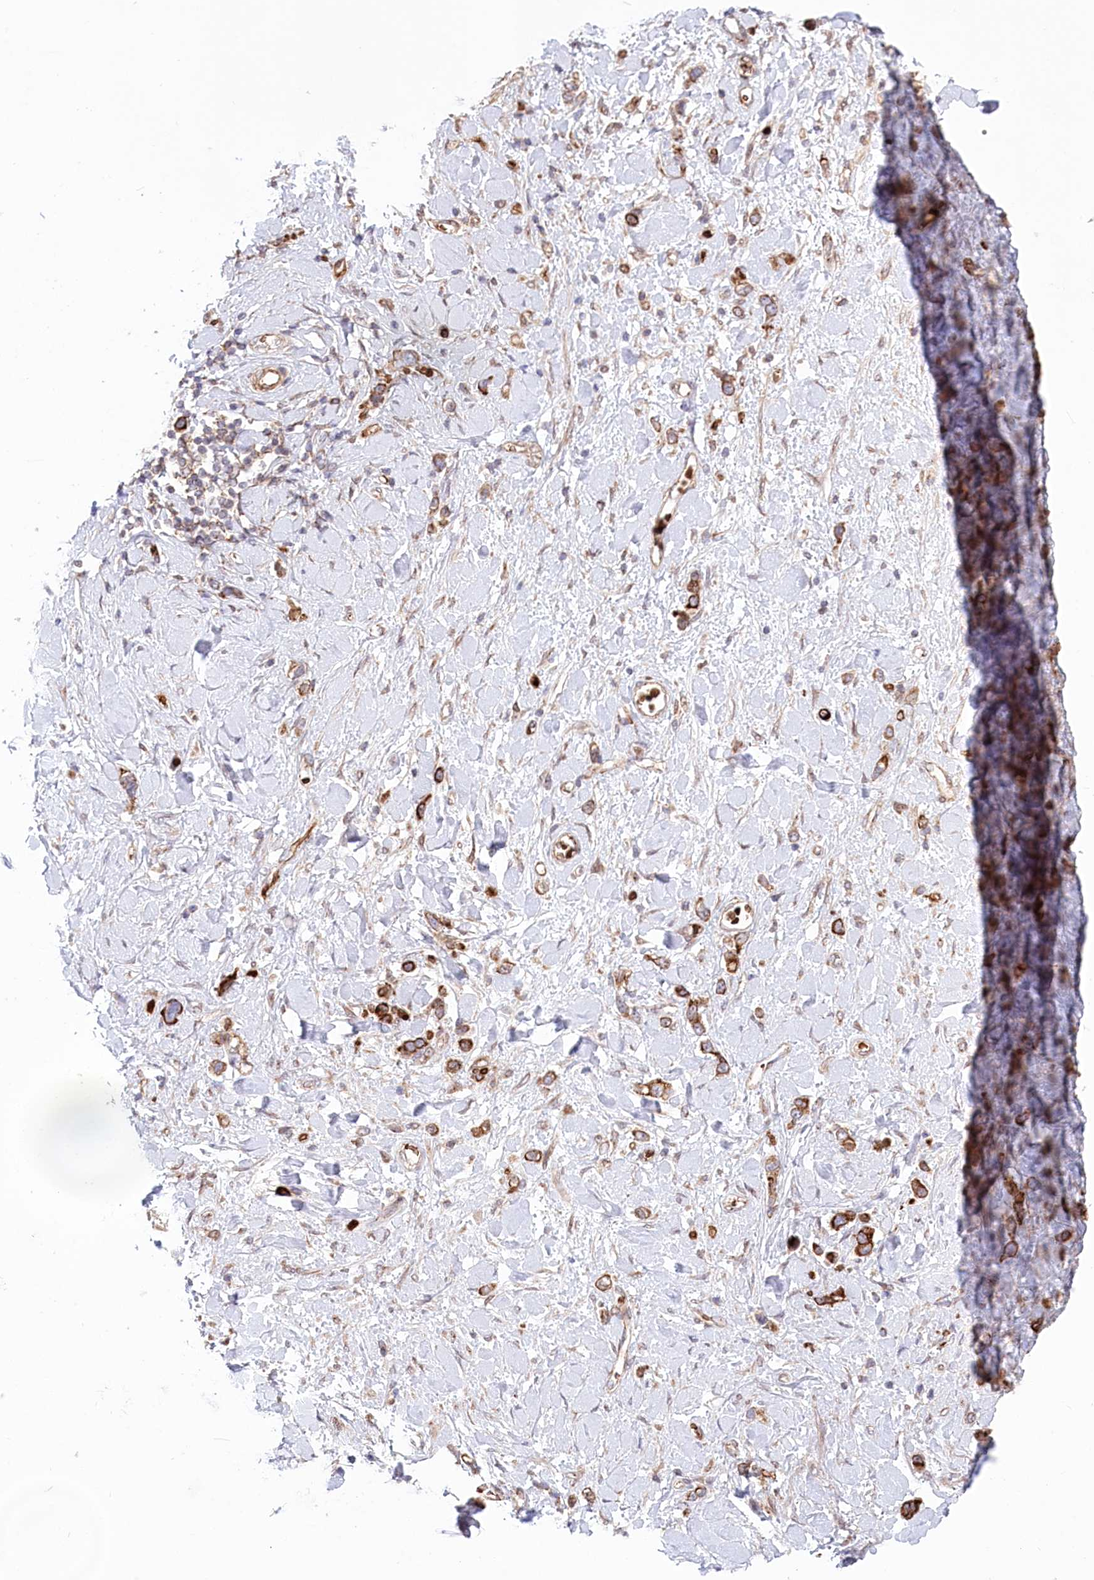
{"staining": {"intensity": "moderate", "quantity": ">75%", "location": "cytoplasmic/membranous"}, "tissue": "stomach cancer", "cell_type": "Tumor cells", "image_type": "cancer", "snomed": [{"axis": "morphology", "description": "Normal tissue, NOS"}, {"axis": "morphology", "description": "Adenocarcinoma, NOS"}, {"axis": "topography", "description": "Stomach, upper"}, {"axis": "topography", "description": "Stomach"}], "caption": "High-magnification brightfield microscopy of stomach cancer (adenocarcinoma) stained with DAB (3,3'-diaminobenzidine) (brown) and counterstained with hematoxylin (blue). tumor cells exhibit moderate cytoplasmic/membranous positivity is identified in about>75% of cells. The staining is performed using DAB (3,3'-diaminobenzidine) brown chromogen to label protein expression. The nuclei are counter-stained blue using hematoxylin.", "gene": "COMMD3", "patient": {"sex": "female", "age": 65}}